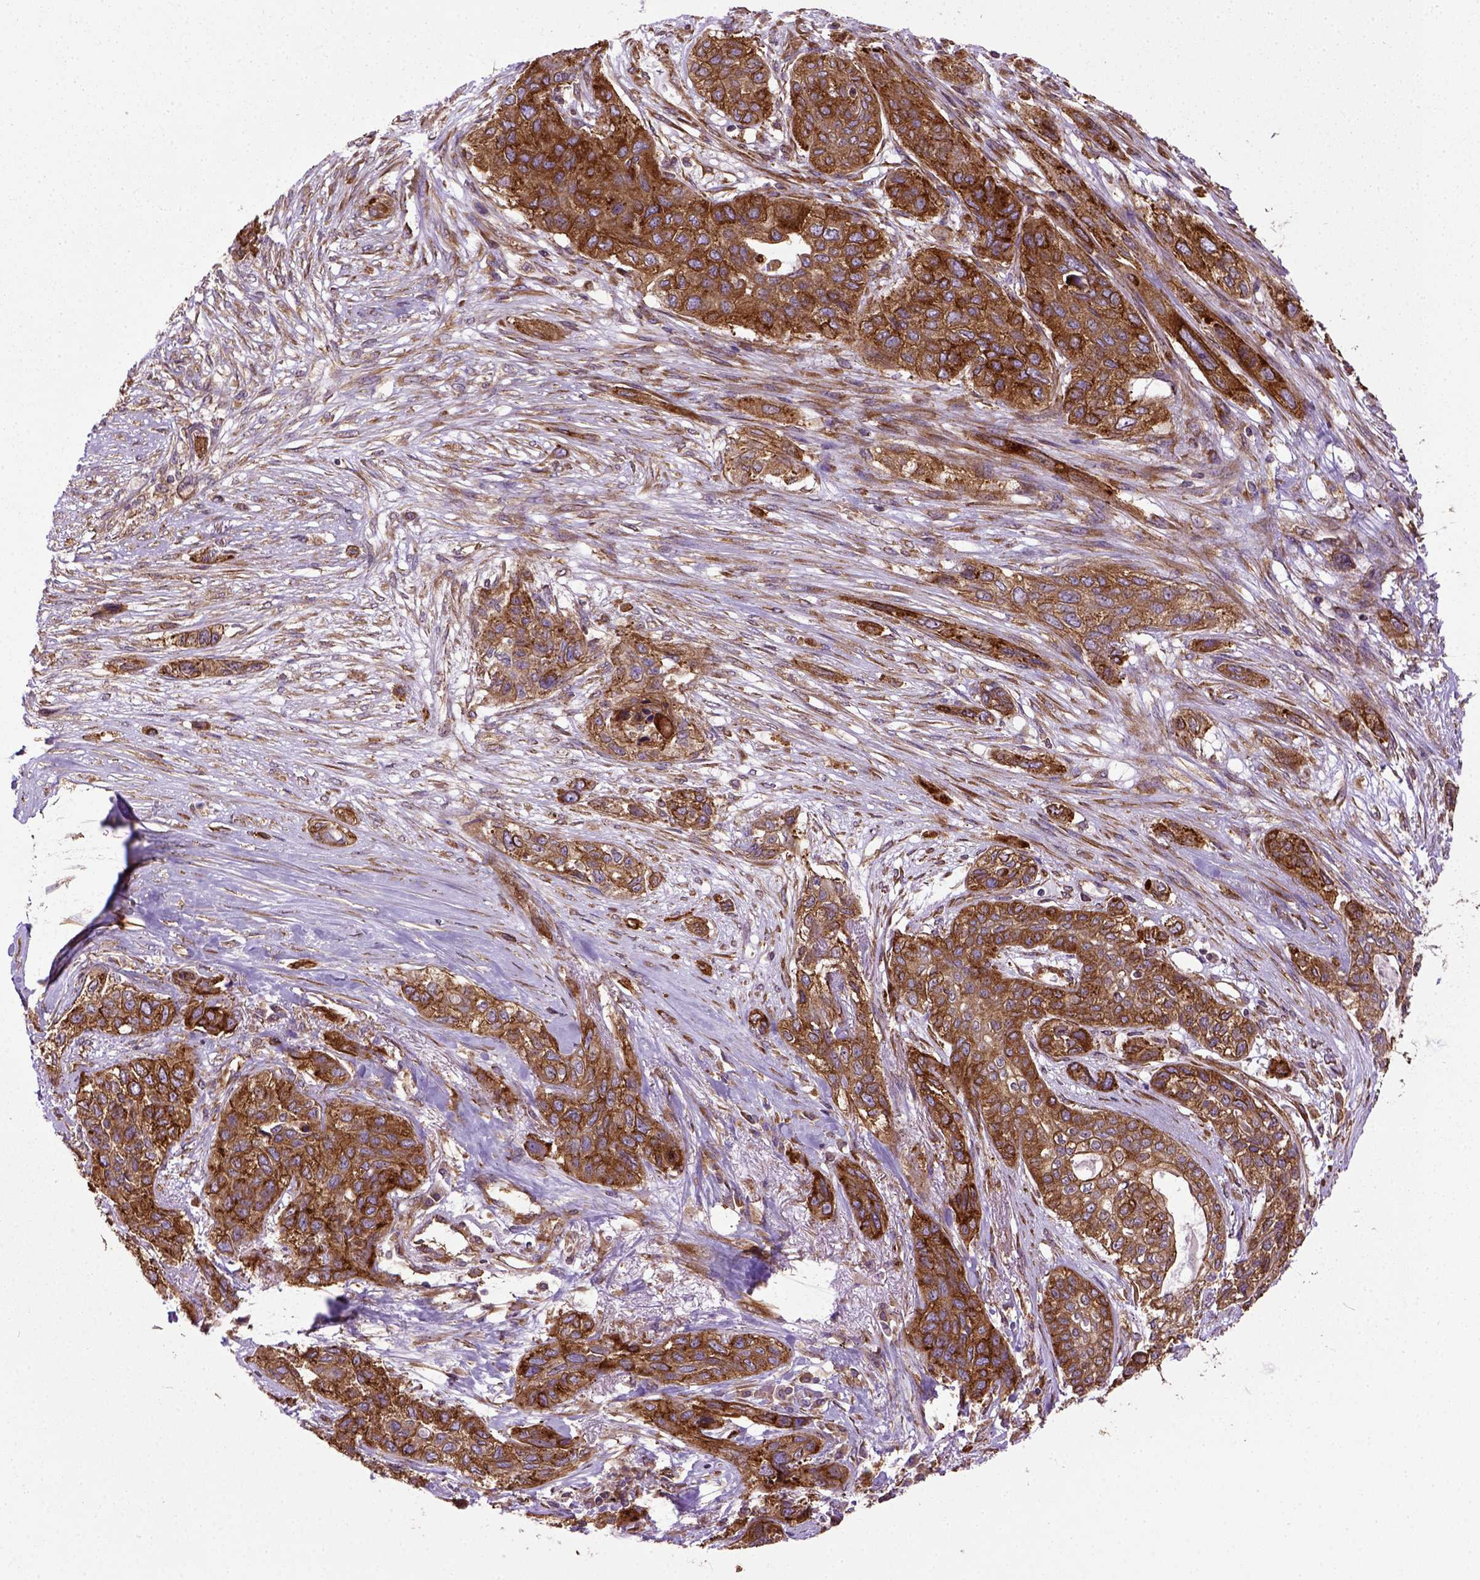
{"staining": {"intensity": "strong", "quantity": ">75%", "location": "cytoplasmic/membranous"}, "tissue": "lung cancer", "cell_type": "Tumor cells", "image_type": "cancer", "snomed": [{"axis": "morphology", "description": "Squamous cell carcinoma, NOS"}, {"axis": "topography", "description": "Lung"}], "caption": "Lung cancer (squamous cell carcinoma) tissue demonstrates strong cytoplasmic/membranous positivity in about >75% of tumor cells, visualized by immunohistochemistry. (Brightfield microscopy of DAB IHC at high magnification).", "gene": "CAPRIN1", "patient": {"sex": "female", "age": 70}}